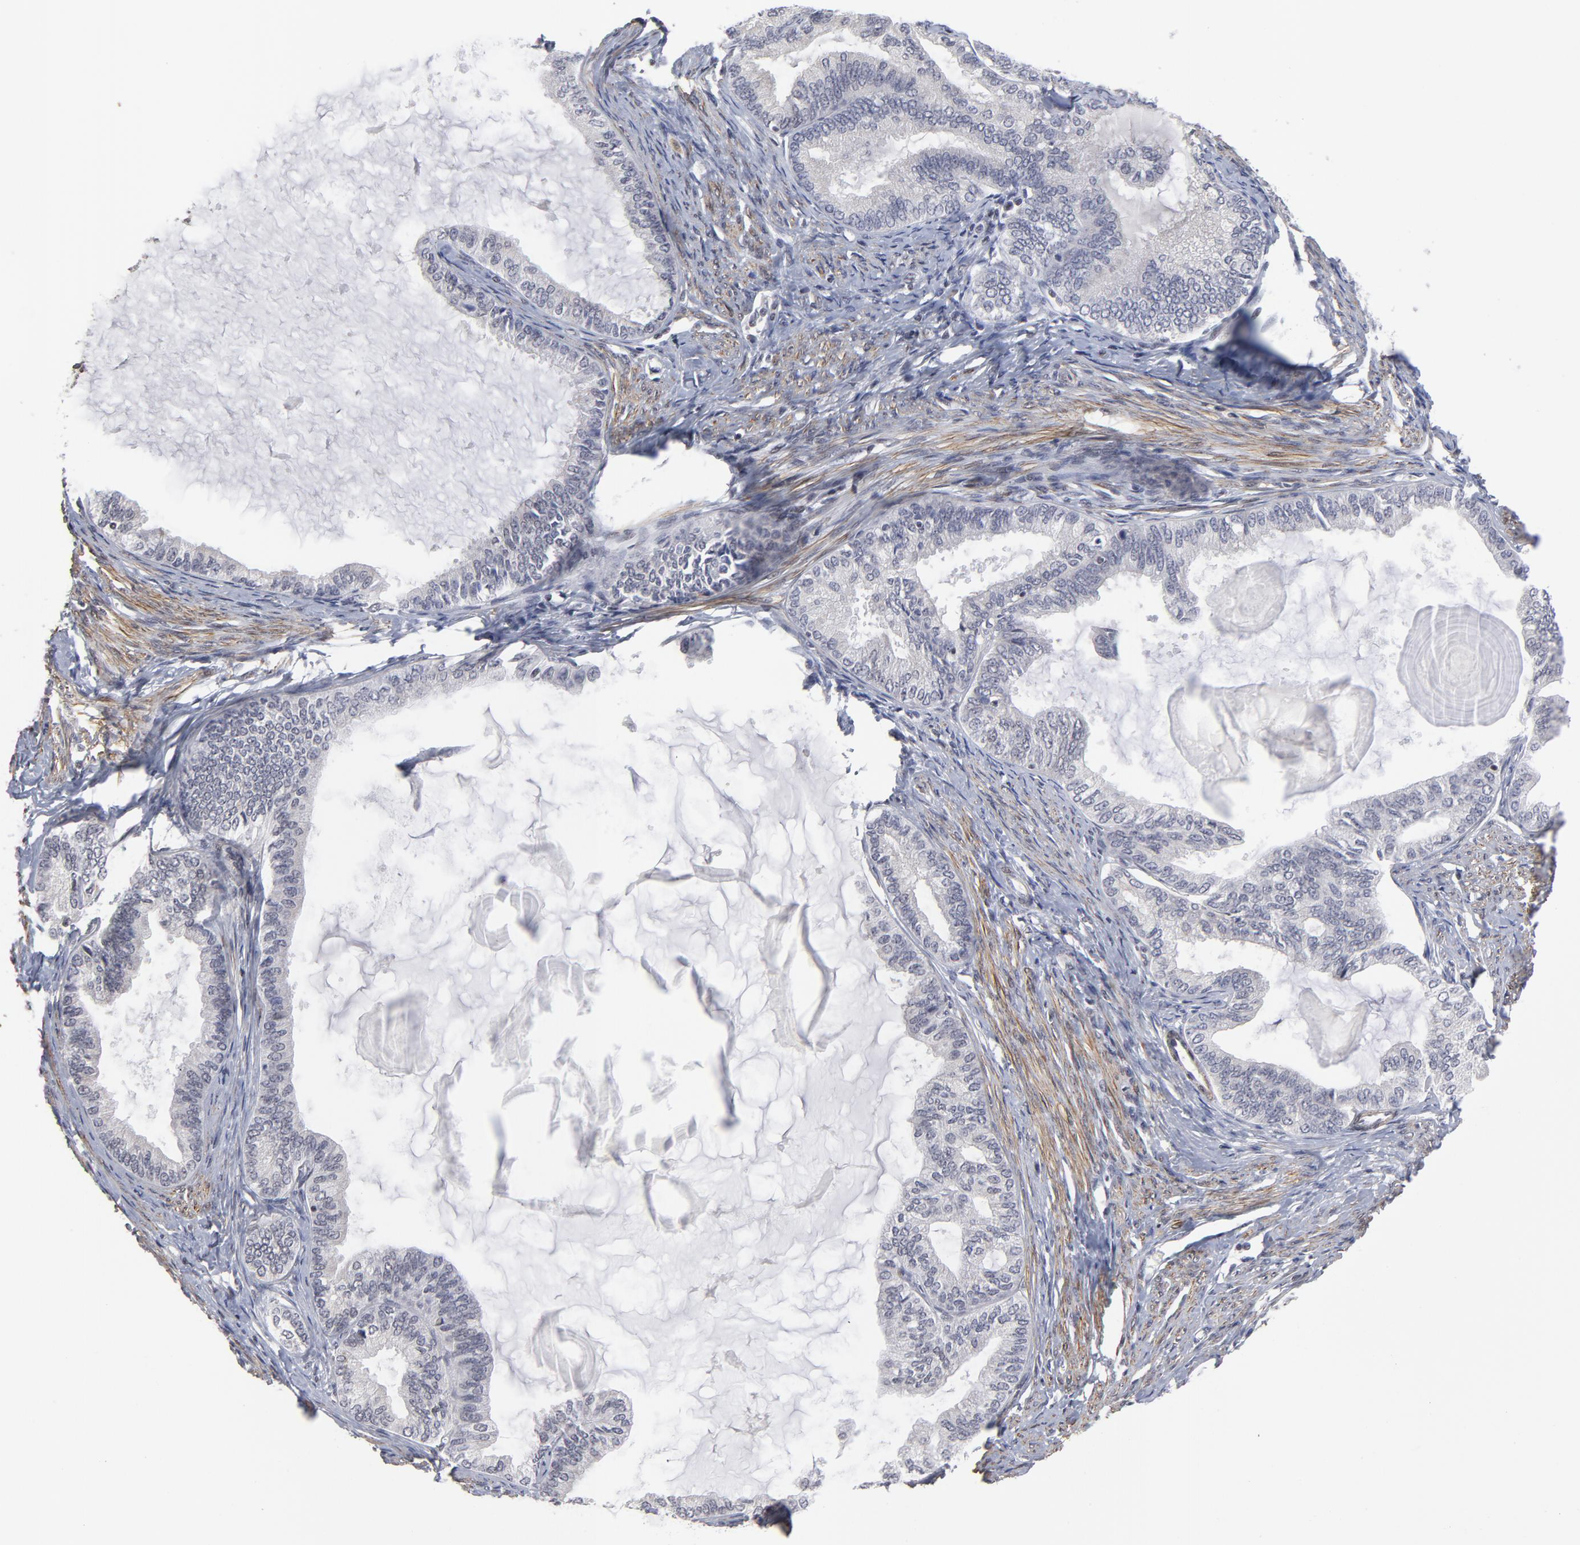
{"staining": {"intensity": "negative", "quantity": "none", "location": "none"}, "tissue": "endometrial cancer", "cell_type": "Tumor cells", "image_type": "cancer", "snomed": [{"axis": "morphology", "description": "Adenocarcinoma, NOS"}, {"axis": "topography", "description": "Endometrium"}], "caption": "The micrograph reveals no staining of tumor cells in endometrial cancer (adenocarcinoma).", "gene": "CTCF", "patient": {"sex": "female", "age": 86}}